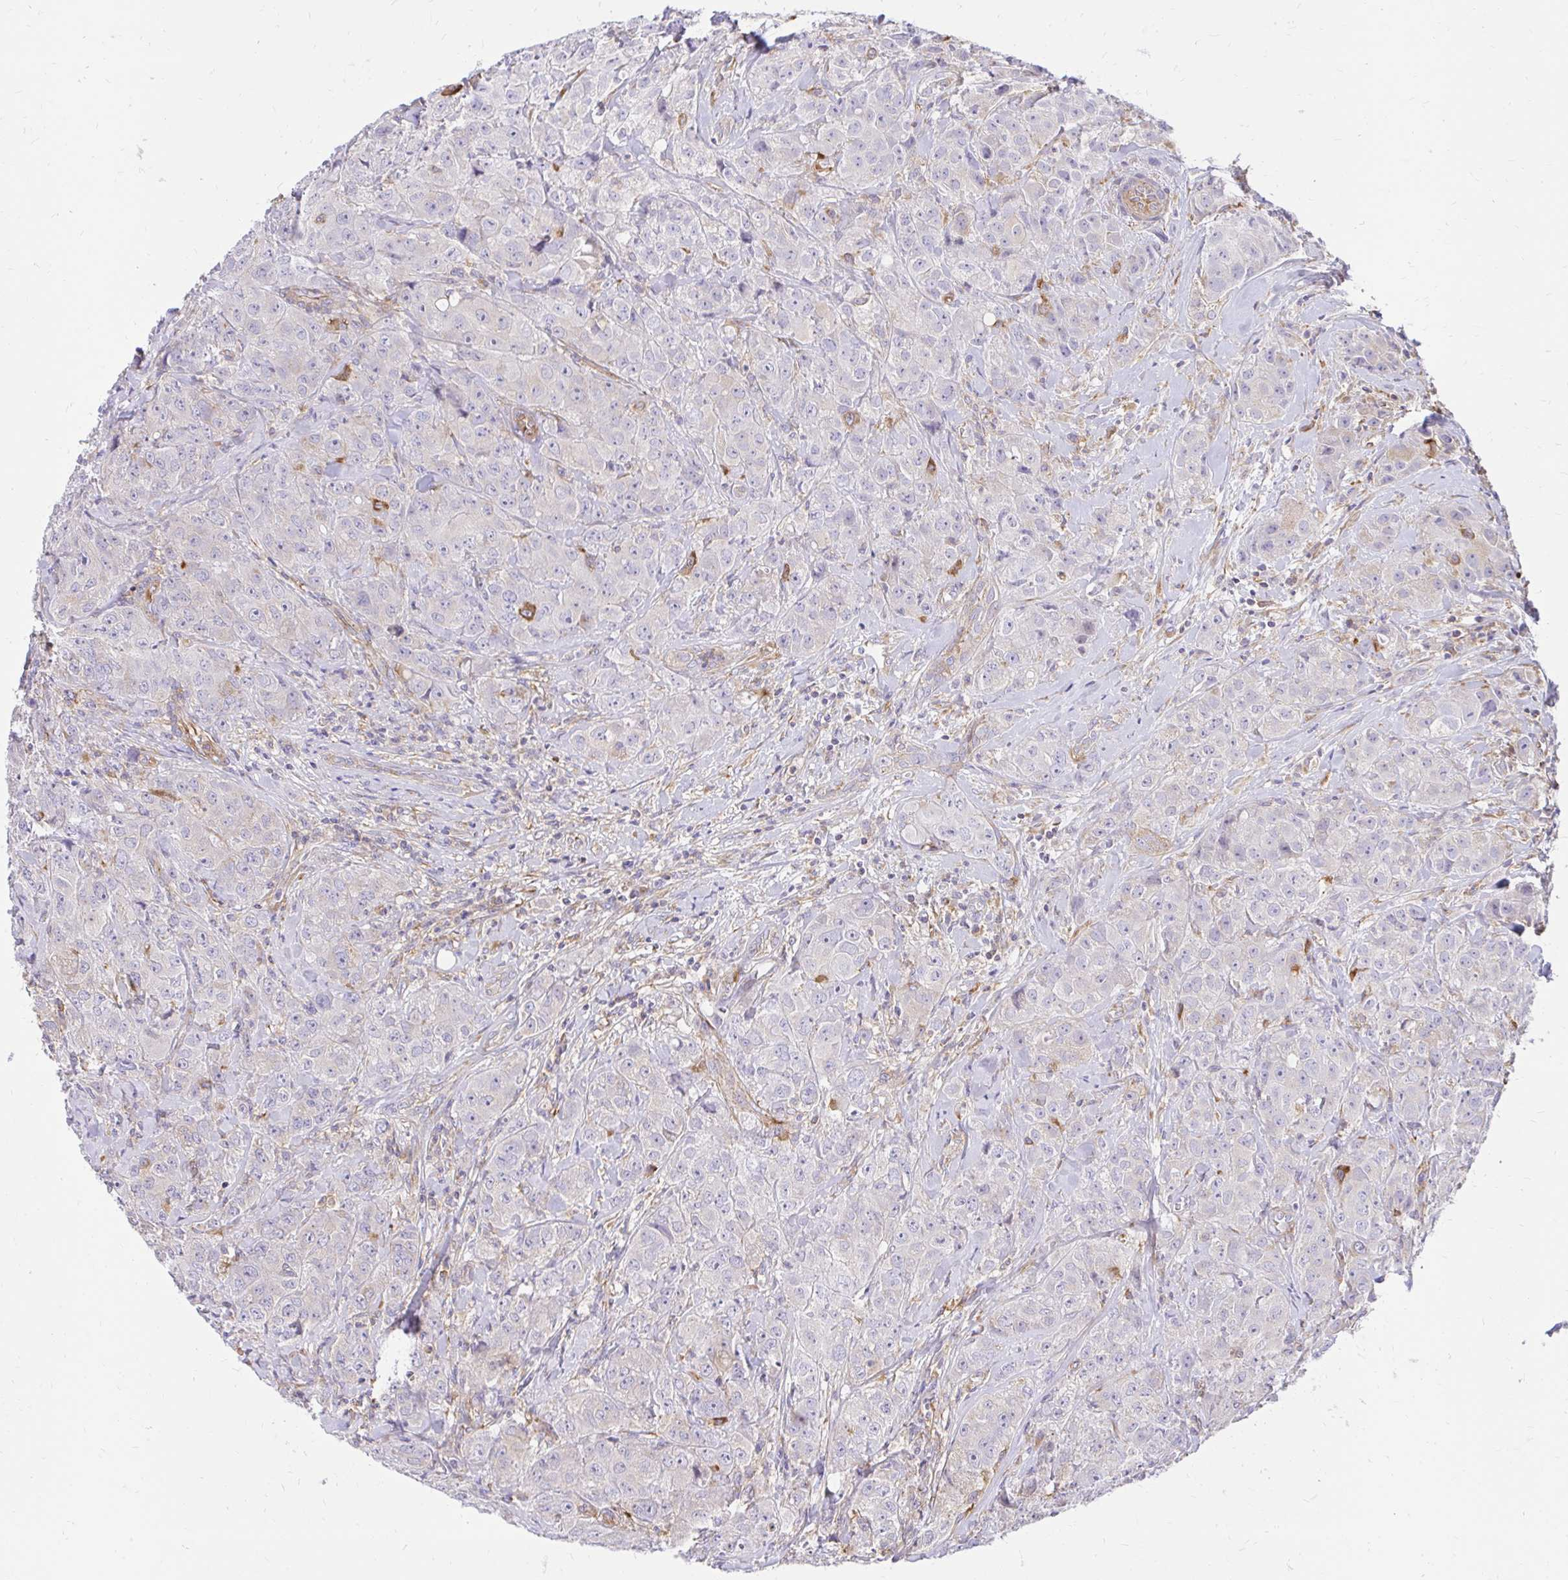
{"staining": {"intensity": "negative", "quantity": "none", "location": "none"}, "tissue": "breast cancer", "cell_type": "Tumor cells", "image_type": "cancer", "snomed": [{"axis": "morphology", "description": "Normal tissue, NOS"}, {"axis": "morphology", "description": "Duct carcinoma"}, {"axis": "topography", "description": "Breast"}], "caption": "Immunohistochemistry (IHC) image of neoplastic tissue: human infiltrating ductal carcinoma (breast) stained with DAB demonstrates no significant protein staining in tumor cells. (DAB (3,3'-diaminobenzidine) immunohistochemistry (IHC), high magnification).", "gene": "ABCB10", "patient": {"sex": "female", "age": 43}}